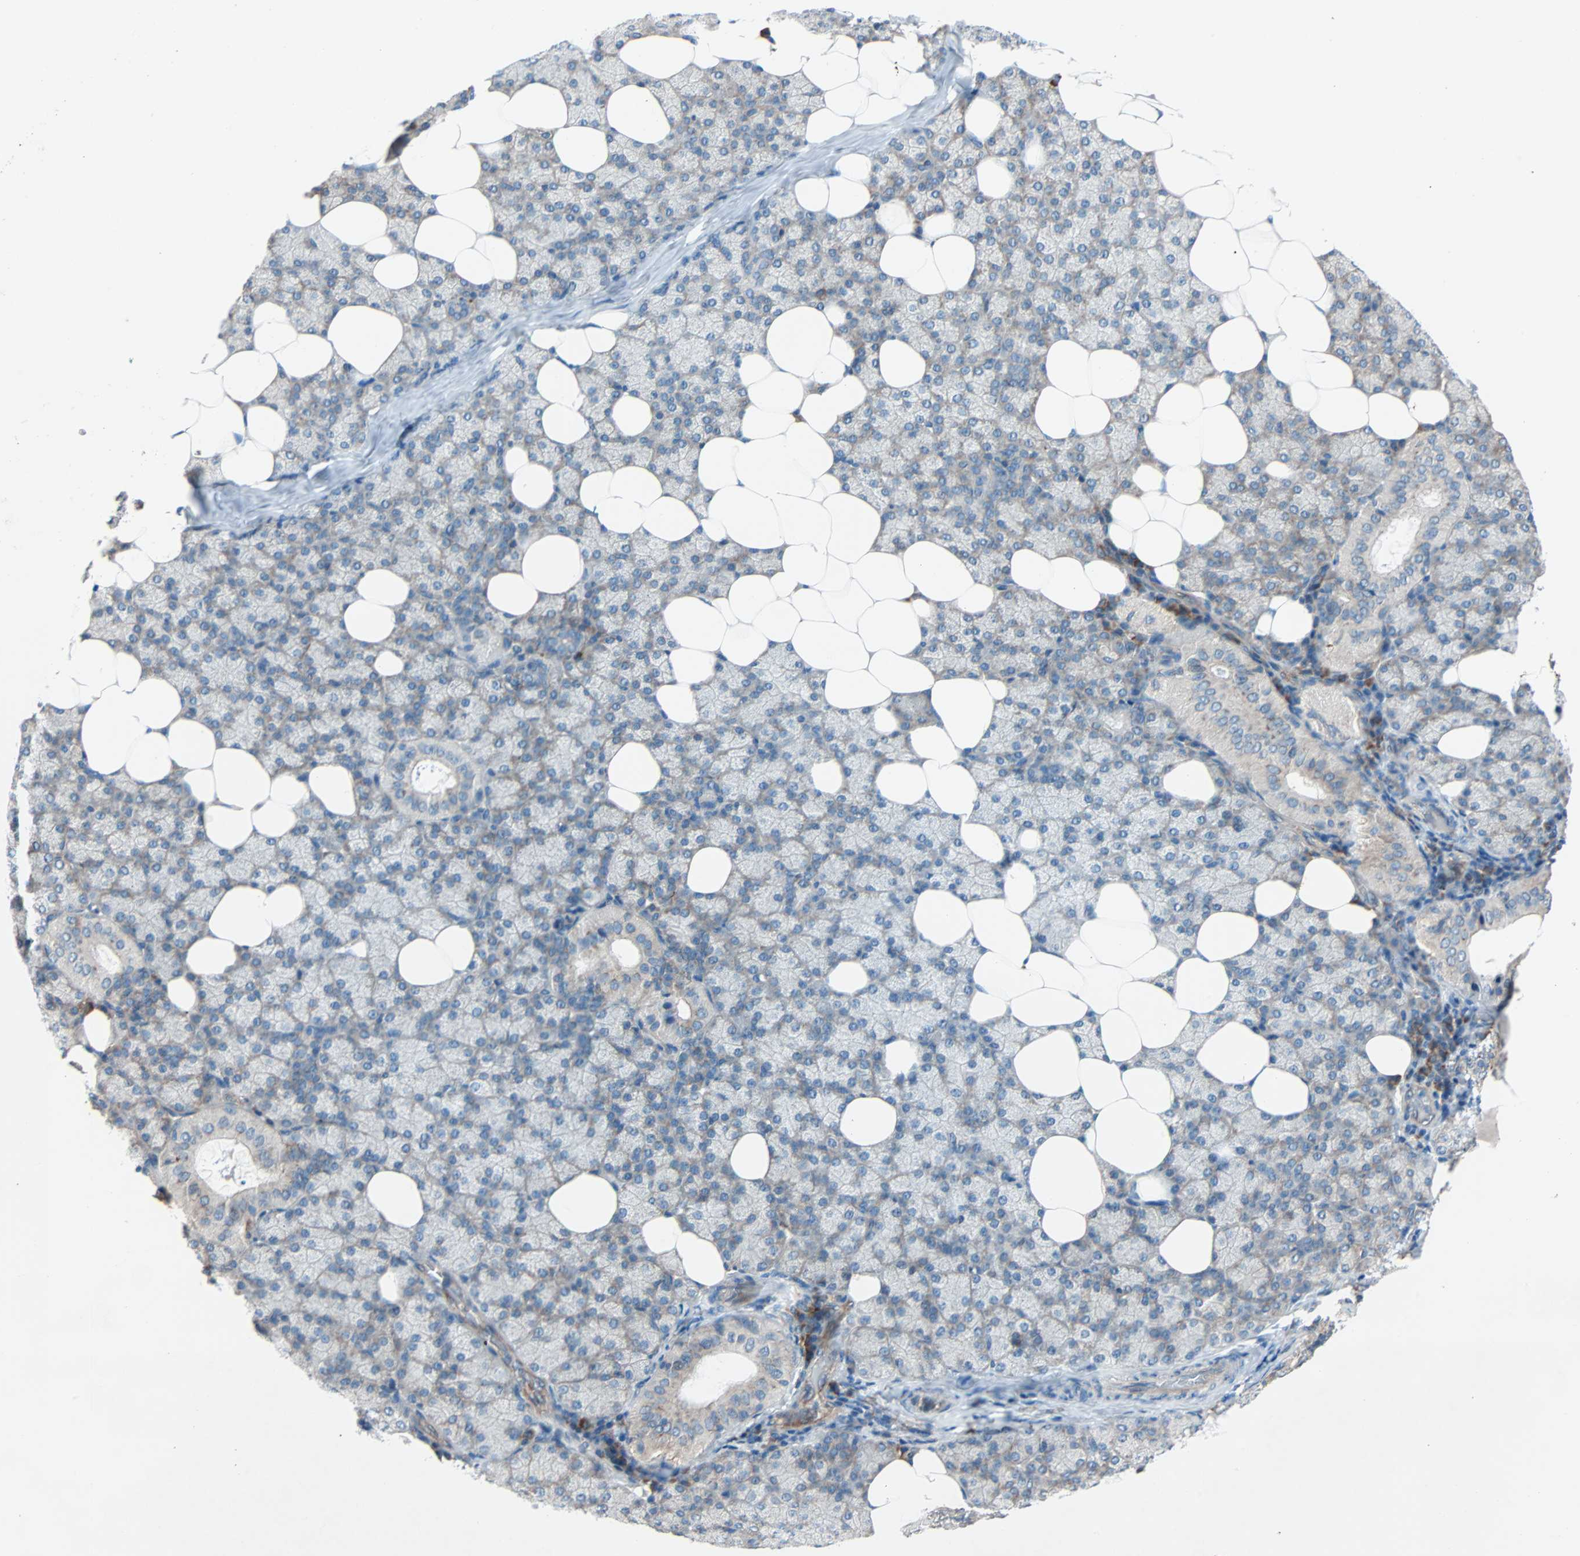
{"staining": {"intensity": "negative", "quantity": "none", "location": "none"}, "tissue": "salivary gland", "cell_type": "Glandular cells", "image_type": "normal", "snomed": [{"axis": "morphology", "description": "Normal tissue, NOS"}, {"axis": "topography", "description": "Lymph node"}, {"axis": "topography", "description": "Salivary gland"}], "caption": "Histopathology image shows no protein staining in glandular cells of benign salivary gland.", "gene": "PHYH", "patient": {"sex": "male", "age": 8}}